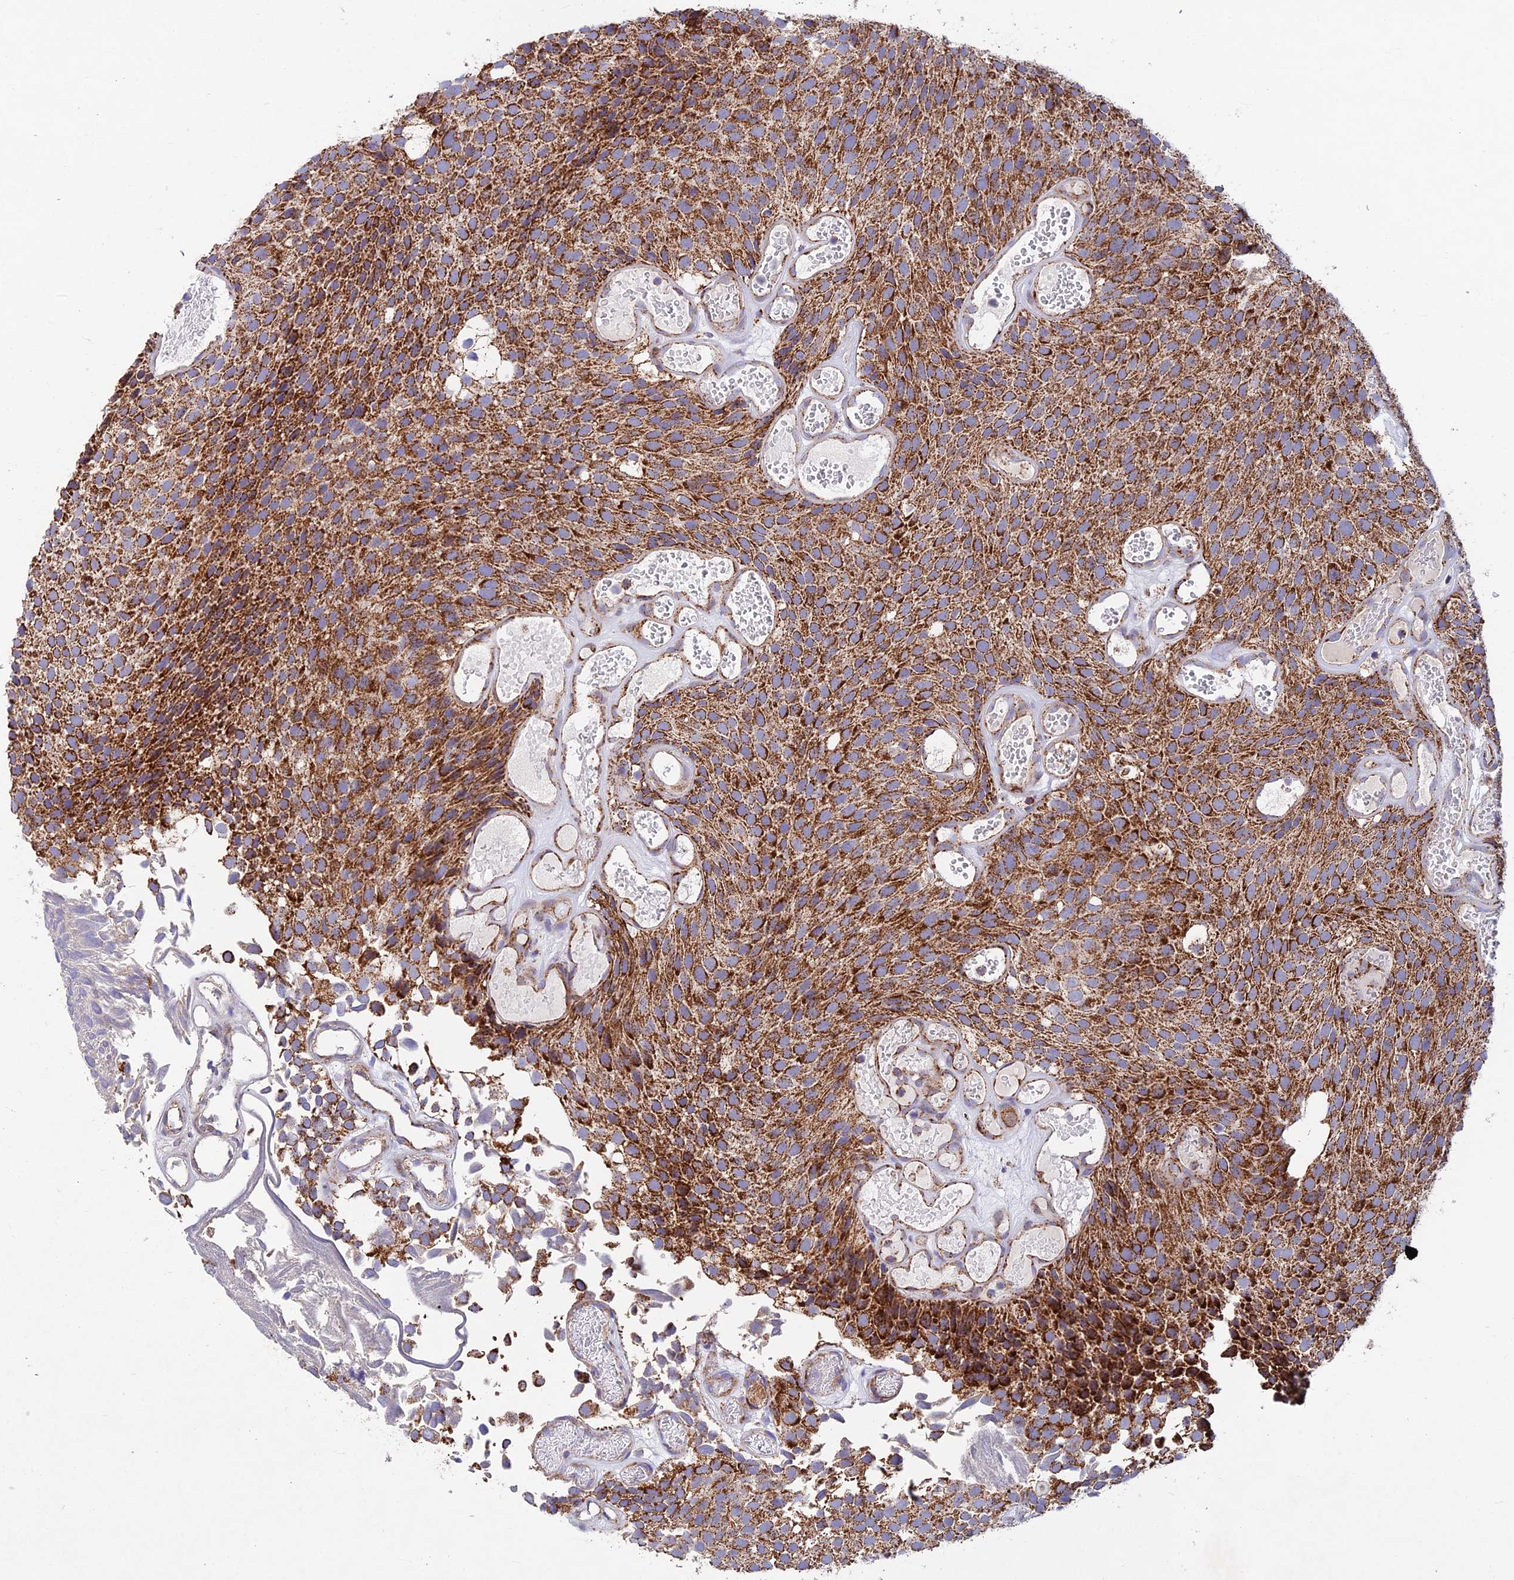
{"staining": {"intensity": "strong", "quantity": ">75%", "location": "cytoplasmic/membranous"}, "tissue": "urothelial cancer", "cell_type": "Tumor cells", "image_type": "cancer", "snomed": [{"axis": "morphology", "description": "Urothelial carcinoma, Low grade"}, {"axis": "topography", "description": "Urinary bladder"}], "caption": "Human low-grade urothelial carcinoma stained with a brown dye displays strong cytoplasmic/membranous positive expression in approximately >75% of tumor cells.", "gene": "KHDC3L", "patient": {"sex": "male", "age": 89}}